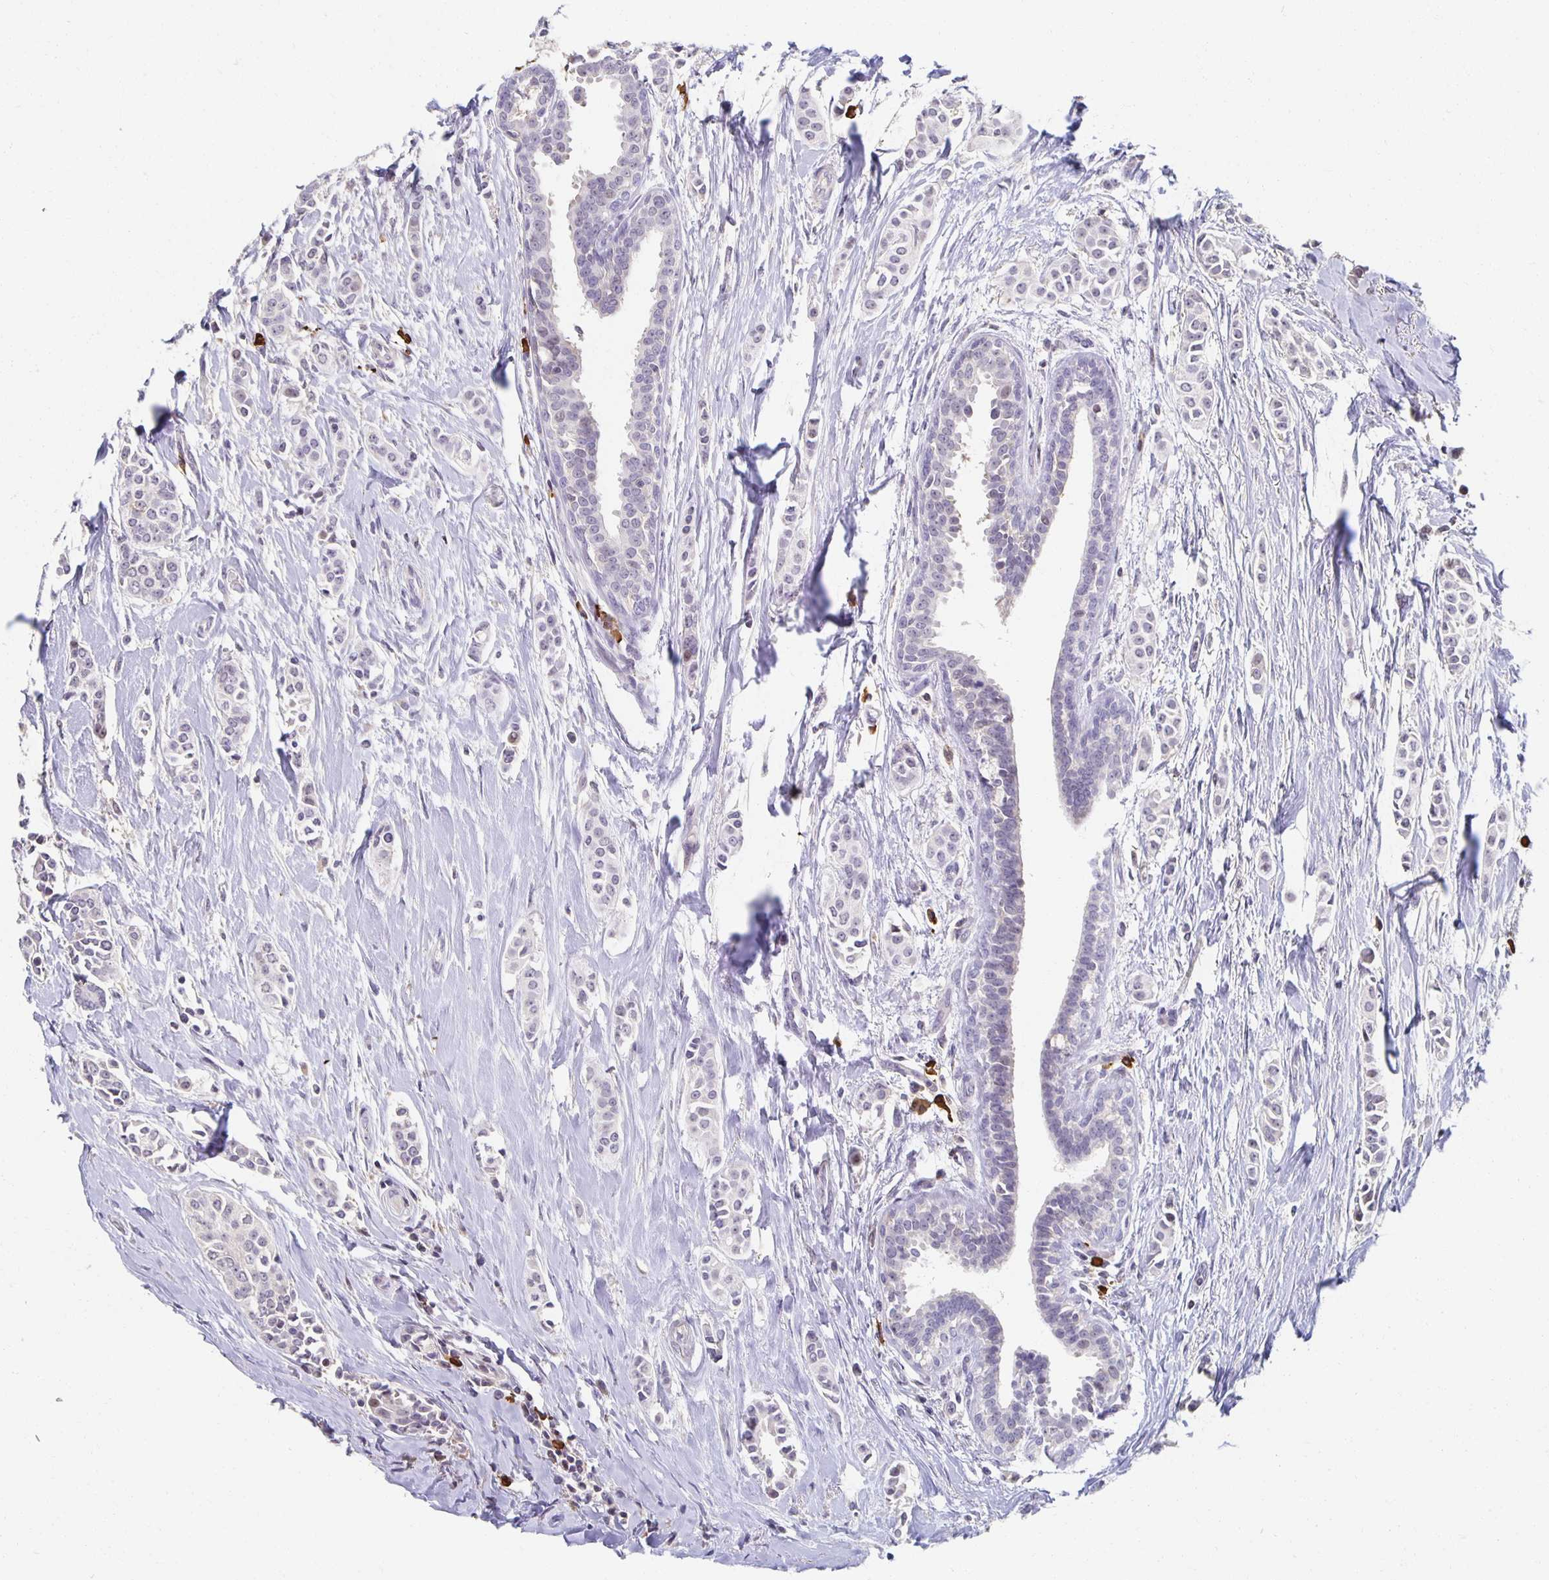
{"staining": {"intensity": "negative", "quantity": "none", "location": "none"}, "tissue": "breast cancer", "cell_type": "Tumor cells", "image_type": "cancer", "snomed": [{"axis": "morphology", "description": "Duct carcinoma"}, {"axis": "topography", "description": "Breast"}], "caption": "Tumor cells are negative for brown protein staining in breast cancer.", "gene": "ZNF692", "patient": {"sex": "female", "age": 64}}